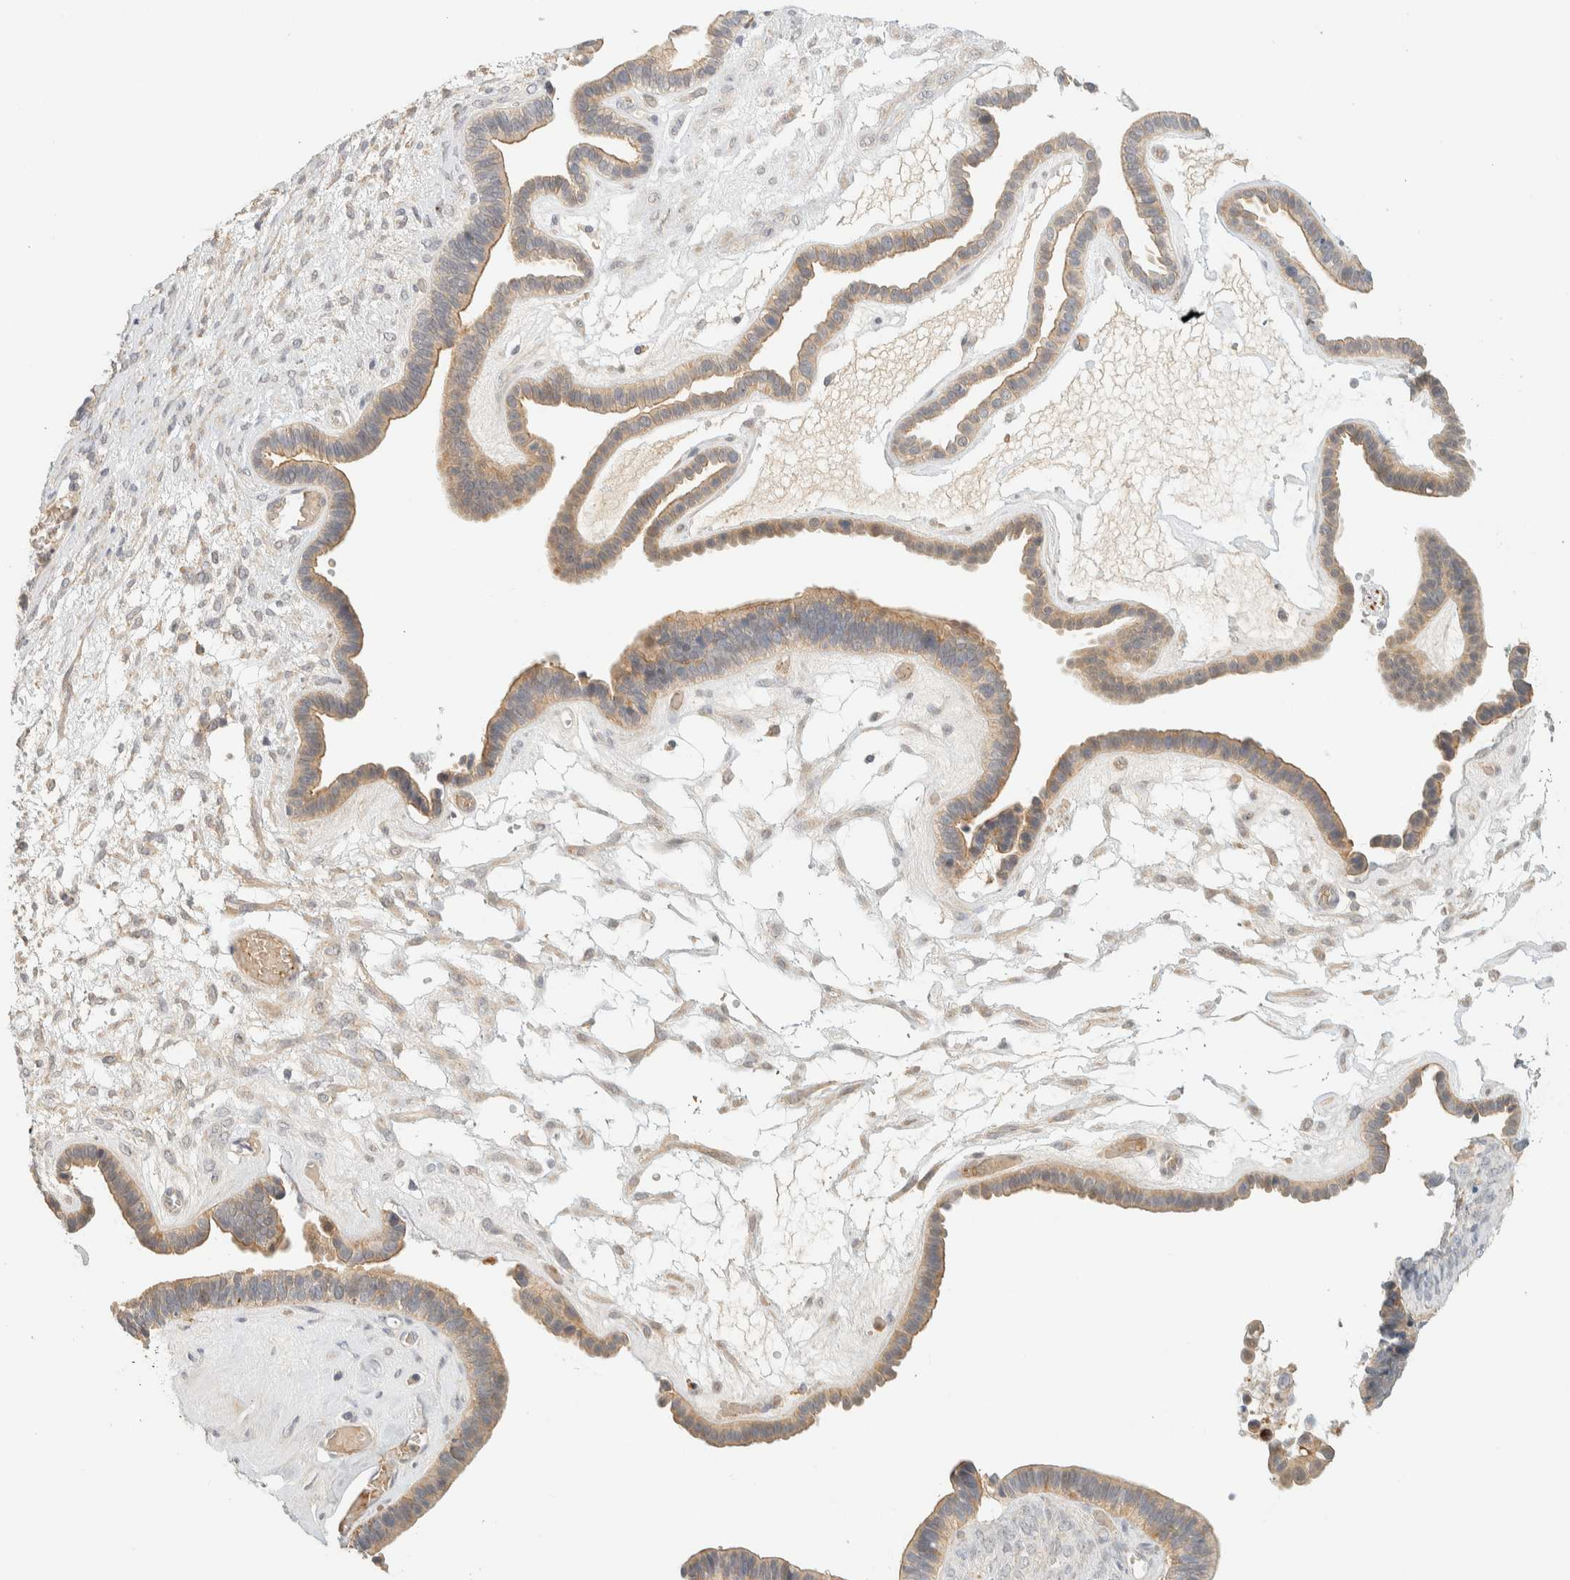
{"staining": {"intensity": "moderate", "quantity": ">75%", "location": "cytoplasmic/membranous"}, "tissue": "ovarian cancer", "cell_type": "Tumor cells", "image_type": "cancer", "snomed": [{"axis": "morphology", "description": "Cystadenocarcinoma, serous, NOS"}, {"axis": "topography", "description": "Ovary"}], "caption": "Immunohistochemistry (DAB (3,3'-diaminobenzidine)) staining of human ovarian serous cystadenocarcinoma shows moderate cytoplasmic/membranous protein positivity in about >75% of tumor cells.", "gene": "TNK1", "patient": {"sex": "female", "age": 56}}